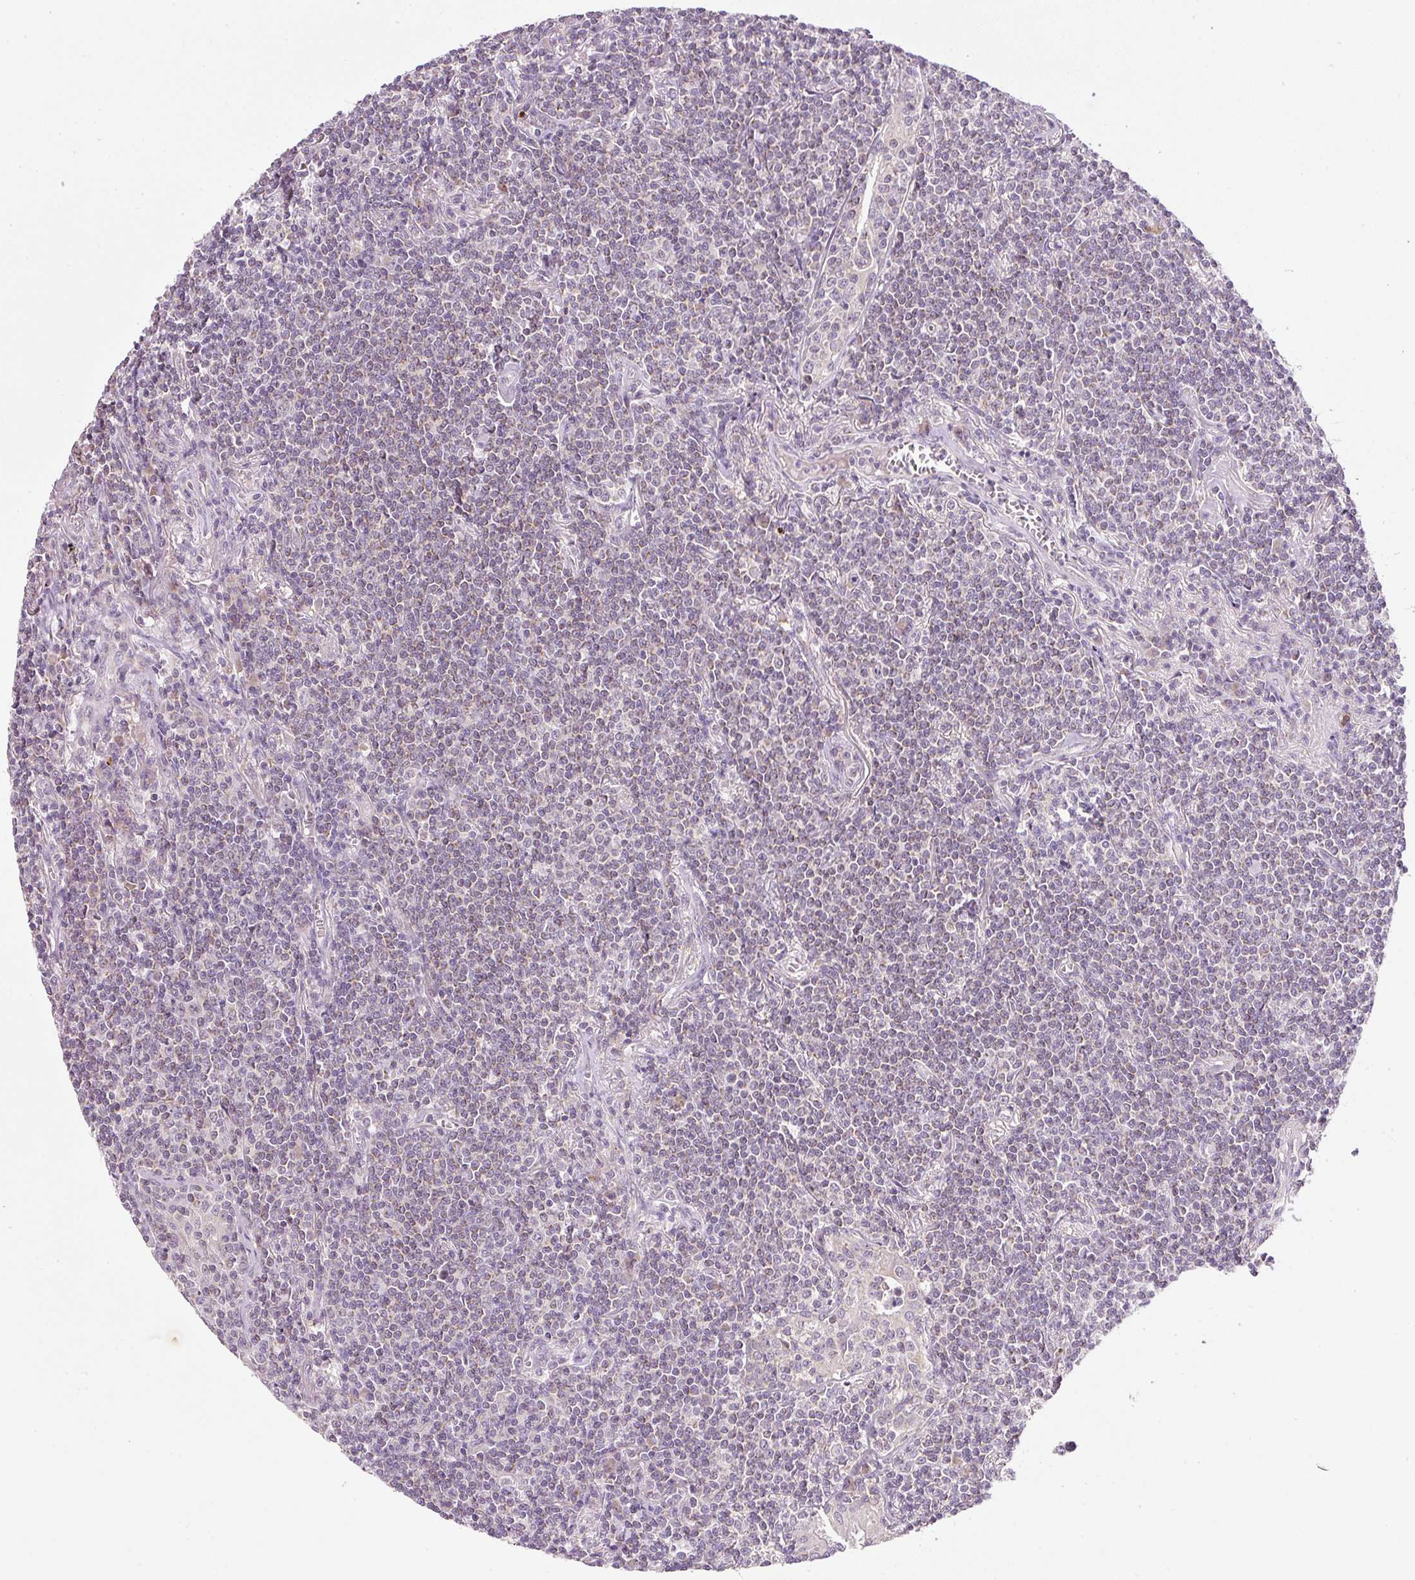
{"staining": {"intensity": "negative", "quantity": "none", "location": "none"}, "tissue": "lymphoma", "cell_type": "Tumor cells", "image_type": "cancer", "snomed": [{"axis": "morphology", "description": "Malignant lymphoma, non-Hodgkin's type, Low grade"}, {"axis": "topography", "description": "Lung"}], "caption": "An immunohistochemistry (IHC) micrograph of lymphoma is shown. There is no staining in tumor cells of lymphoma.", "gene": "FAM78B", "patient": {"sex": "female", "age": 71}}